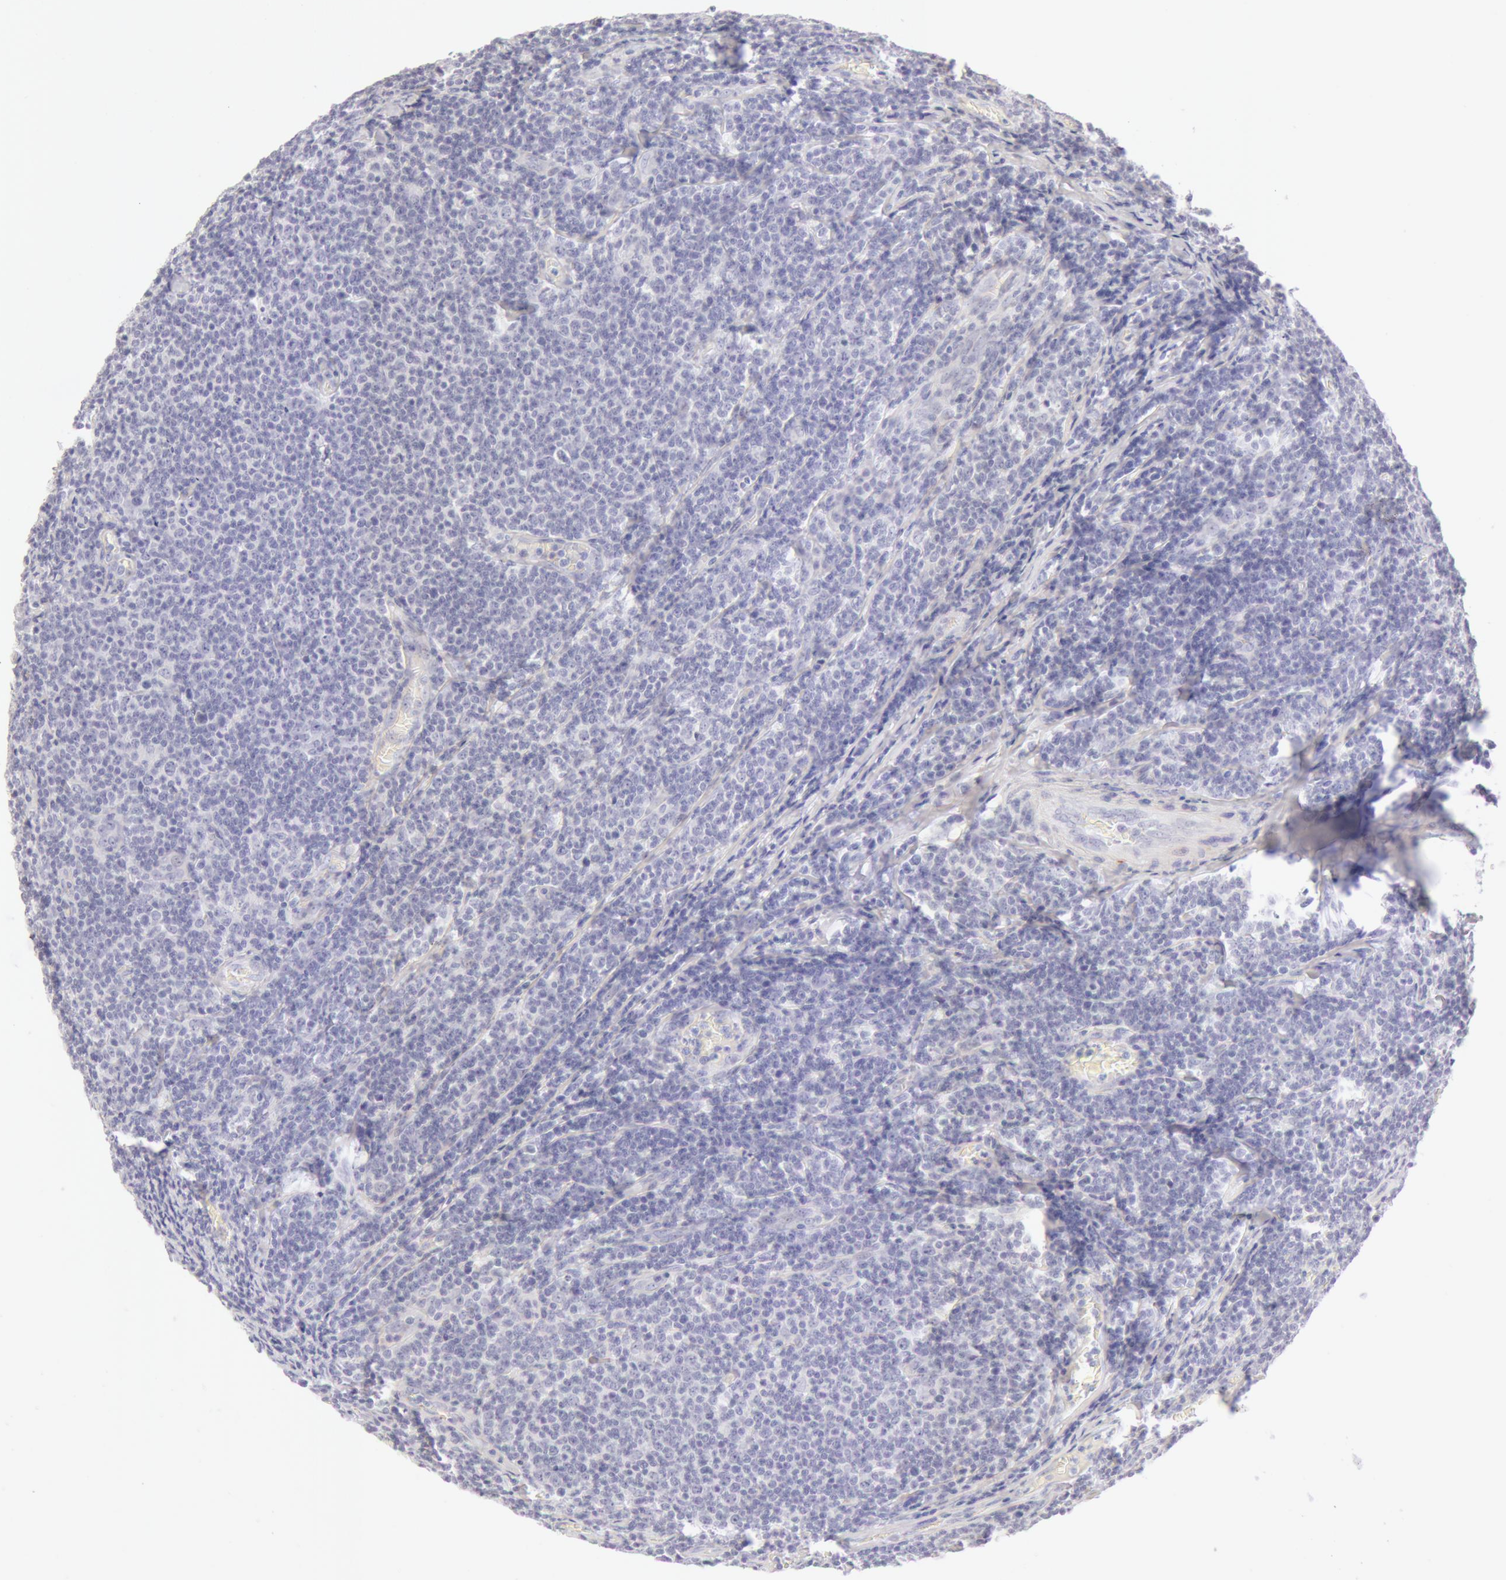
{"staining": {"intensity": "negative", "quantity": "none", "location": "none"}, "tissue": "lymphoma", "cell_type": "Tumor cells", "image_type": "cancer", "snomed": [{"axis": "morphology", "description": "Malignant lymphoma, non-Hodgkin's type, Low grade"}, {"axis": "topography", "description": "Lymph node"}], "caption": "DAB (3,3'-diaminobenzidine) immunohistochemical staining of human low-grade malignant lymphoma, non-Hodgkin's type reveals no significant expression in tumor cells. (DAB (3,3'-diaminobenzidine) immunohistochemistry visualized using brightfield microscopy, high magnification).", "gene": "KRT8", "patient": {"sex": "male", "age": 74}}